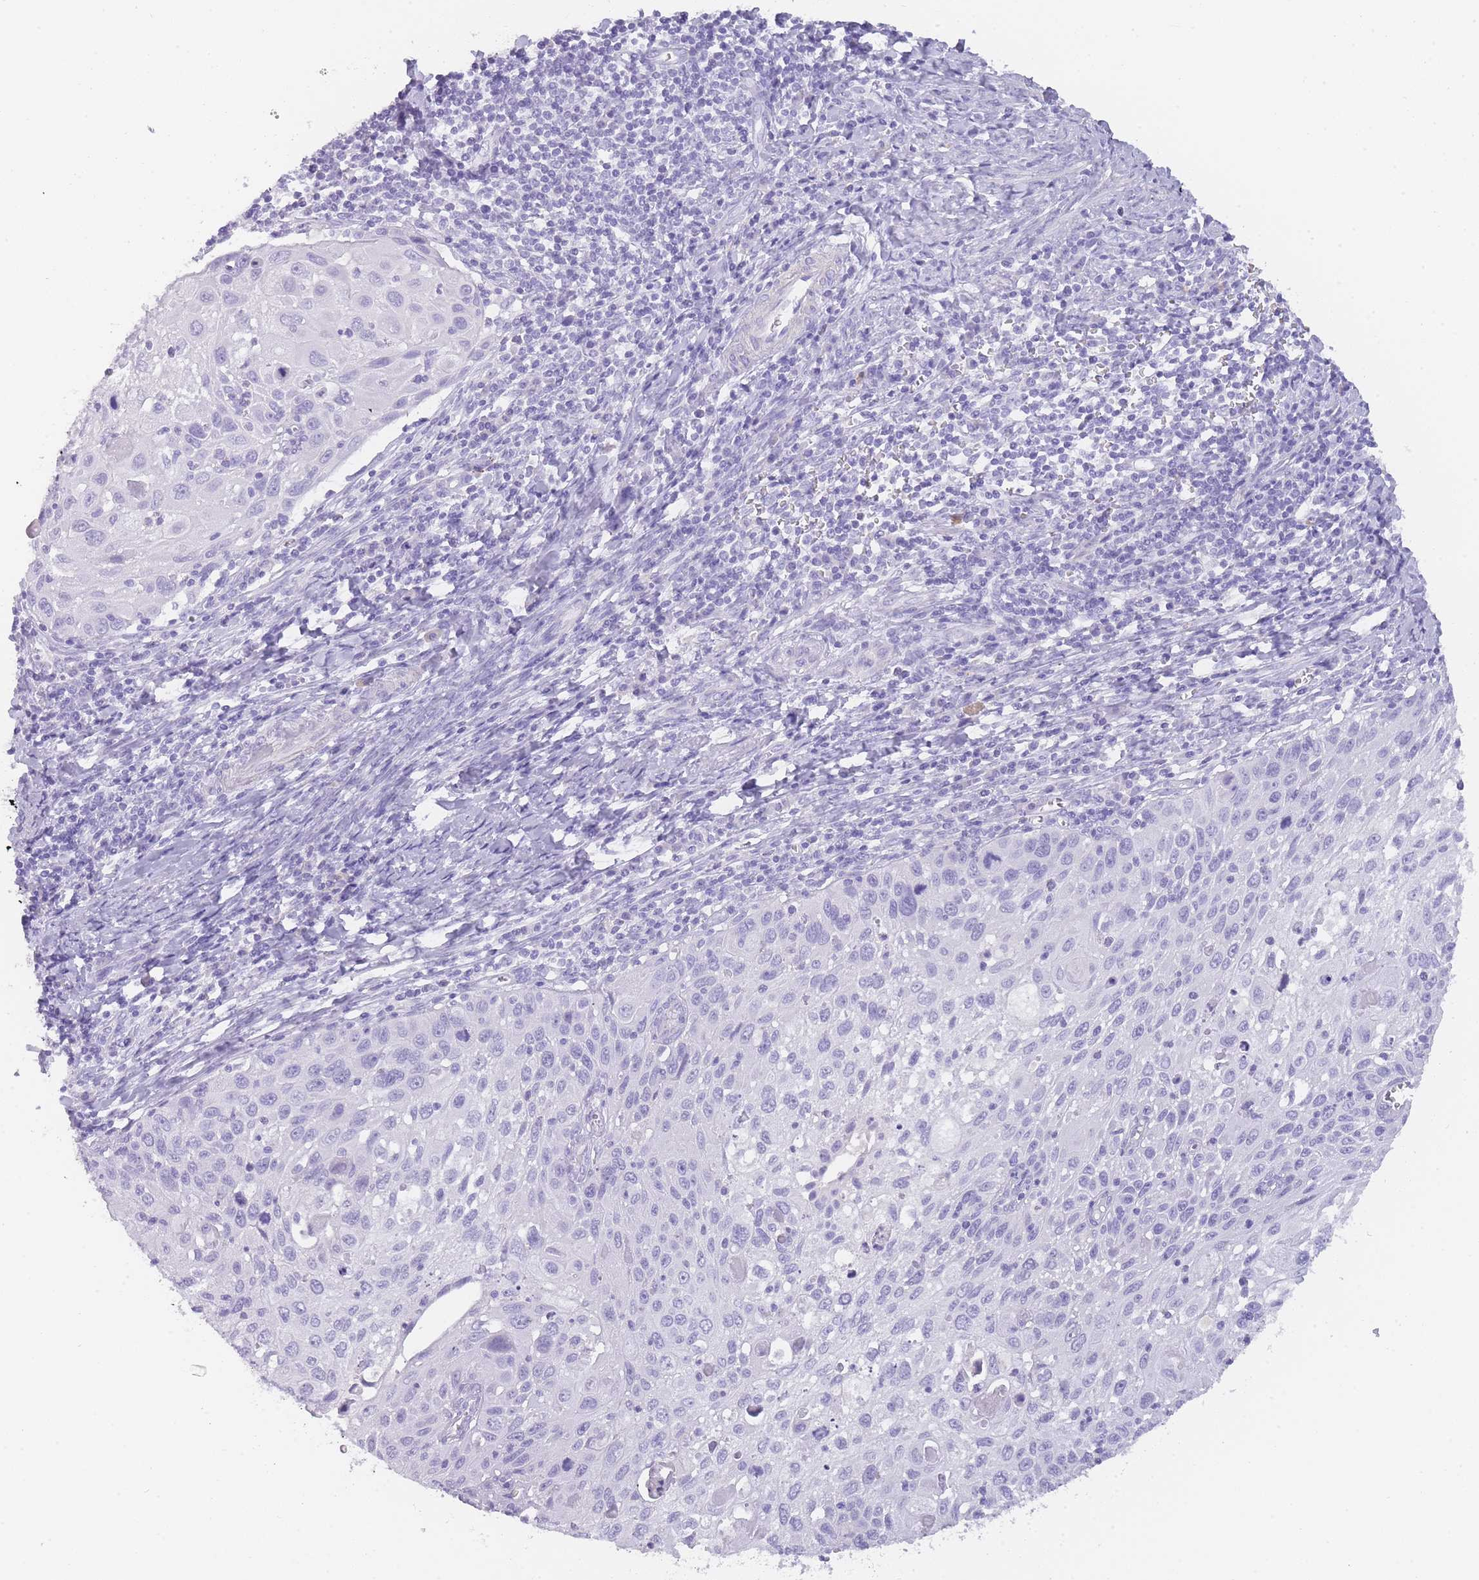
{"staining": {"intensity": "negative", "quantity": "none", "location": "none"}, "tissue": "cervical cancer", "cell_type": "Tumor cells", "image_type": "cancer", "snomed": [{"axis": "morphology", "description": "Squamous cell carcinoma, NOS"}, {"axis": "topography", "description": "Cervix"}], "caption": "The IHC photomicrograph has no significant staining in tumor cells of squamous cell carcinoma (cervical) tissue.", "gene": "TCP11", "patient": {"sex": "female", "age": 70}}